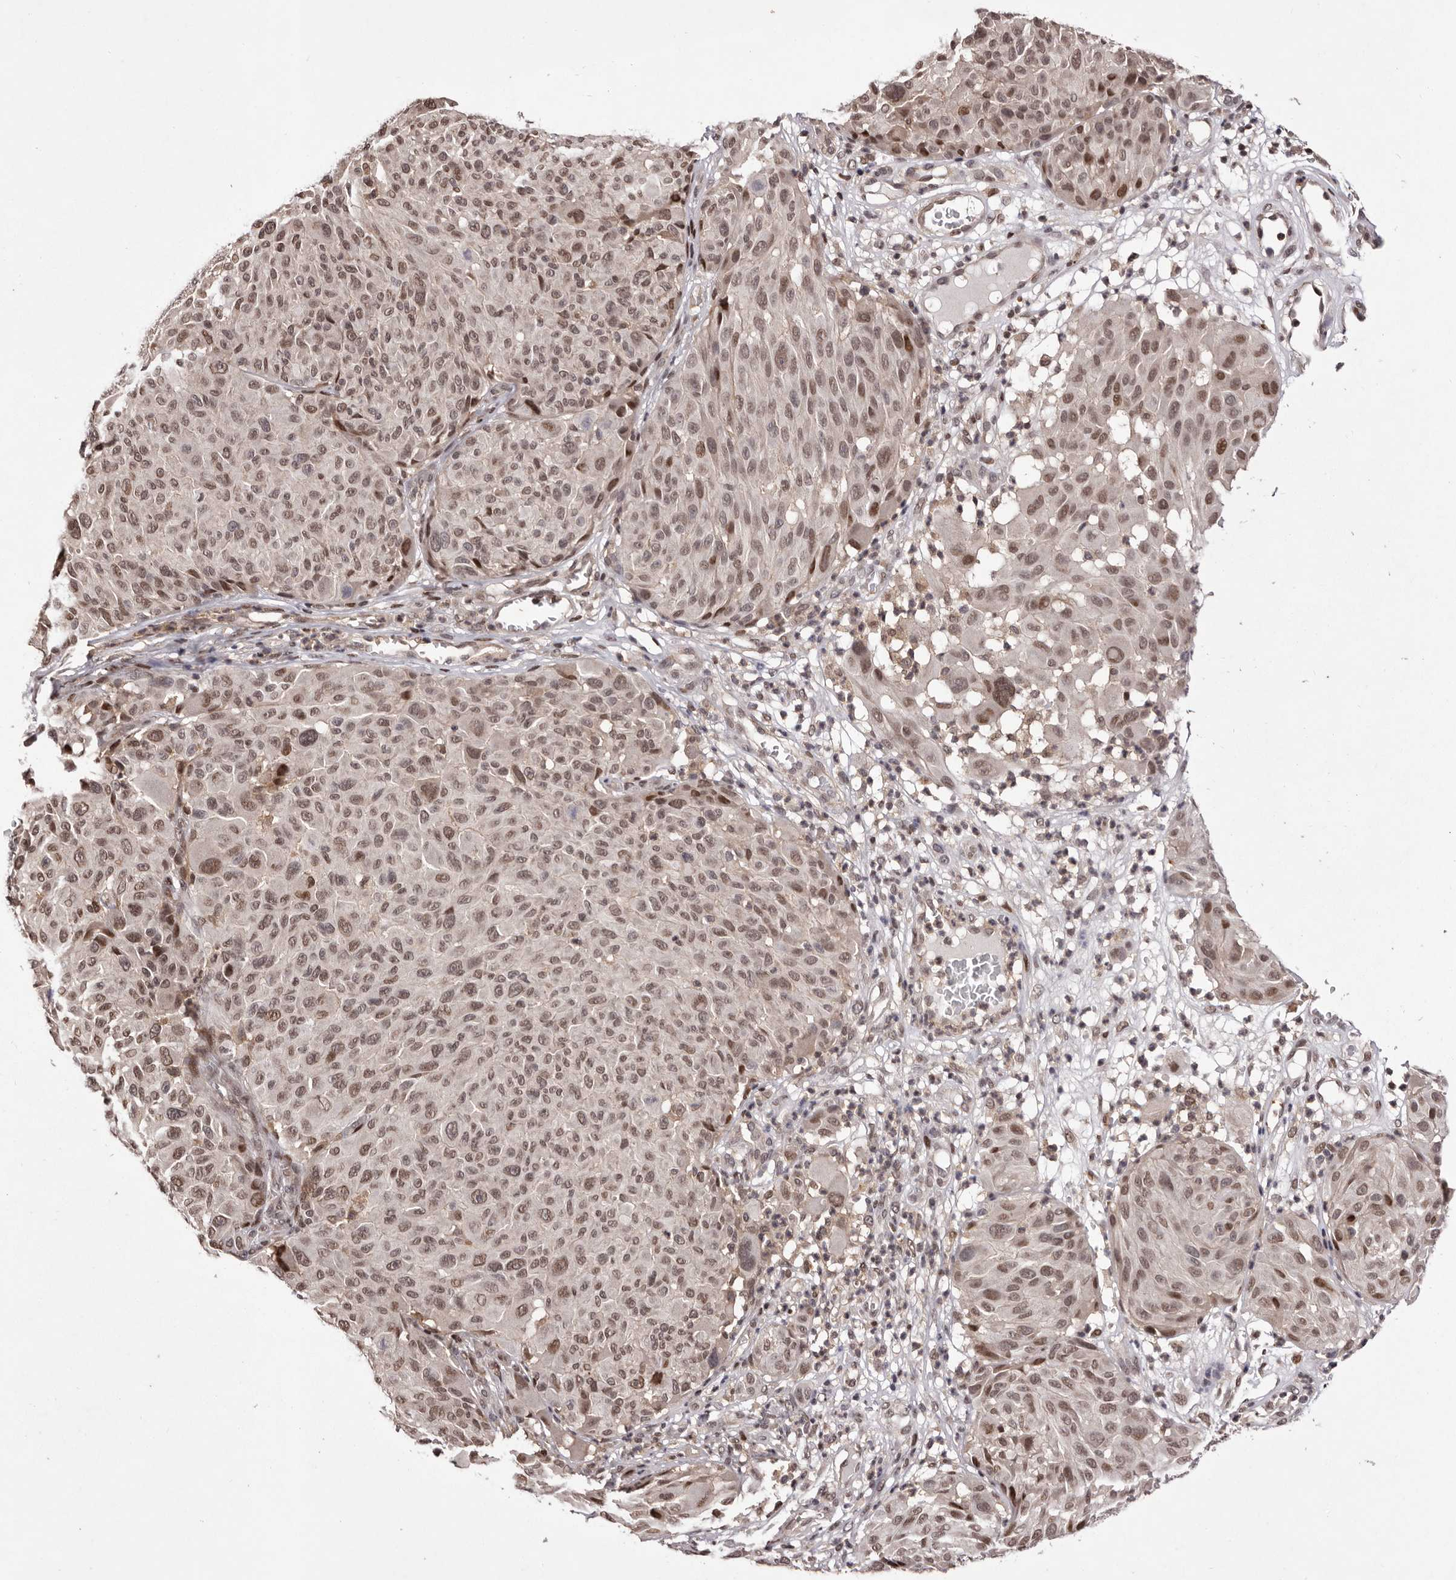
{"staining": {"intensity": "moderate", "quantity": ">75%", "location": "nuclear"}, "tissue": "melanoma", "cell_type": "Tumor cells", "image_type": "cancer", "snomed": [{"axis": "morphology", "description": "Malignant melanoma, NOS"}, {"axis": "topography", "description": "Skin"}], "caption": "Immunohistochemistry of human malignant melanoma displays medium levels of moderate nuclear positivity in about >75% of tumor cells. (brown staining indicates protein expression, while blue staining denotes nuclei).", "gene": "FBXO5", "patient": {"sex": "male", "age": 83}}